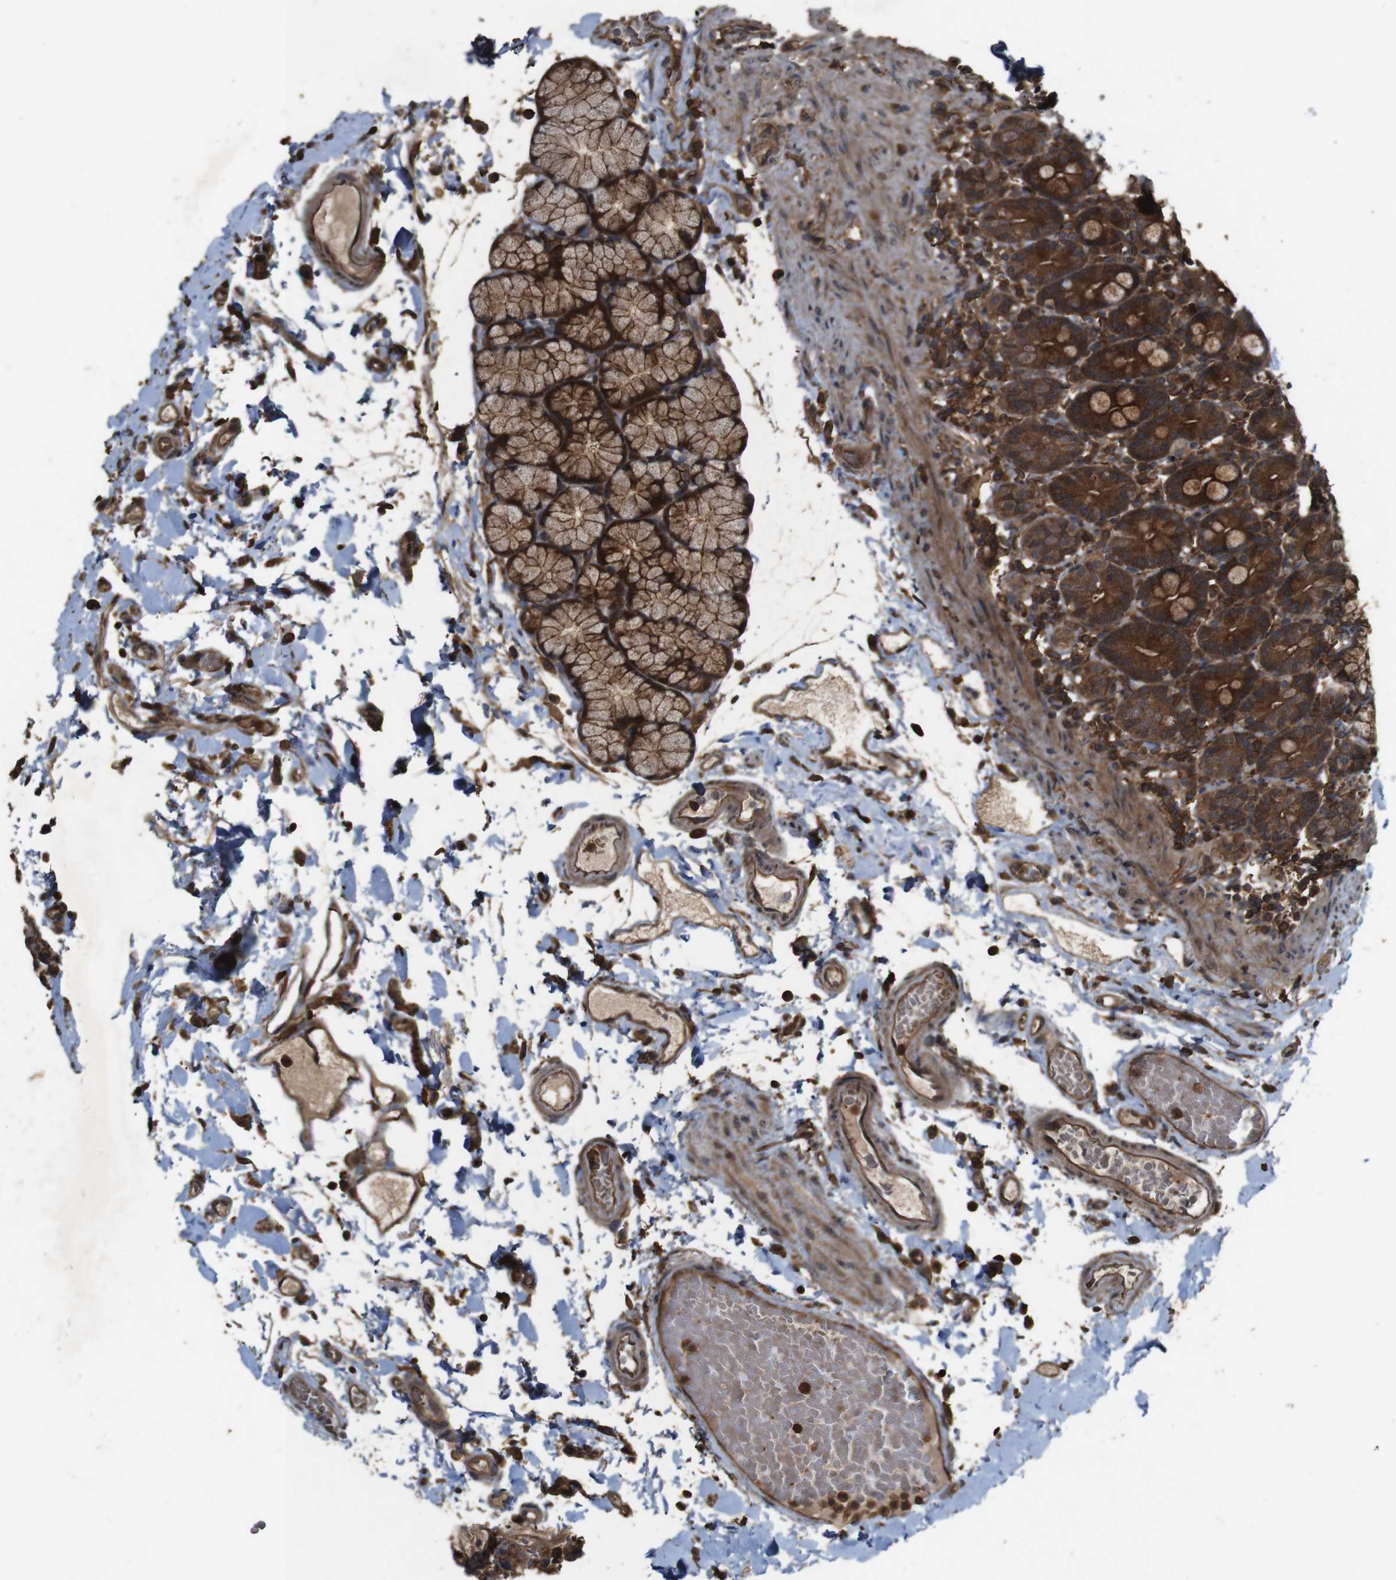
{"staining": {"intensity": "strong", "quantity": ">75%", "location": "cytoplasmic/membranous"}, "tissue": "duodenum", "cell_type": "Glandular cells", "image_type": "normal", "snomed": [{"axis": "morphology", "description": "Normal tissue, NOS"}, {"axis": "topography", "description": "Small intestine, NOS"}], "caption": "Immunohistochemistry staining of normal duodenum, which exhibits high levels of strong cytoplasmic/membranous staining in about >75% of glandular cells indicating strong cytoplasmic/membranous protein staining. The staining was performed using DAB (3,3'-diaminobenzidine) (brown) for protein detection and nuclei were counterstained in hematoxylin (blue).", "gene": "BAG4", "patient": {"sex": "female", "age": 71}}